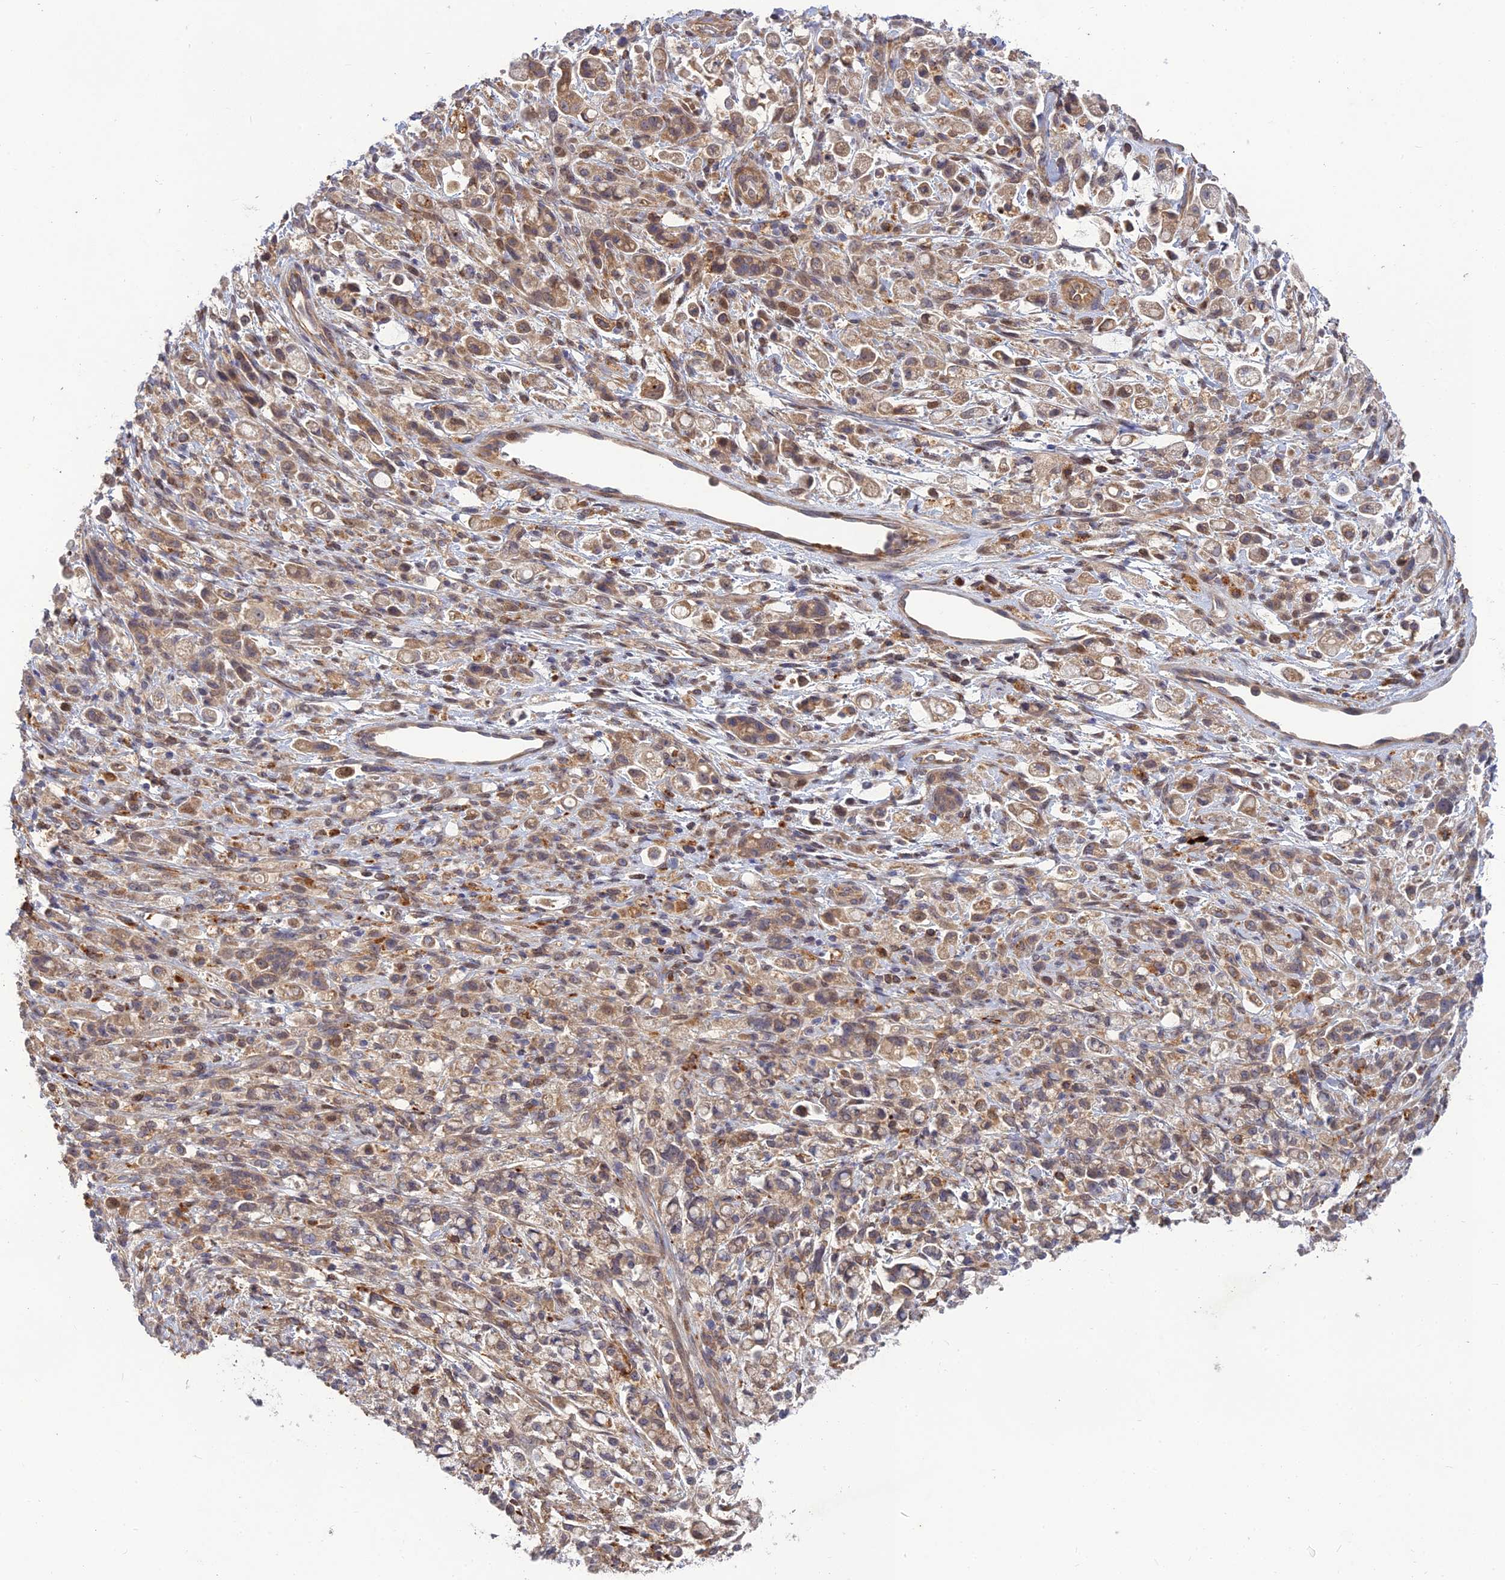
{"staining": {"intensity": "moderate", "quantity": "25%-75%", "location": "cytoplasmic/membranous"}, "tissue": "stomach cancer", "cell_type": "Tumor cells", "image_type": "cancer", "snomed": [{"axis": "morphology", "description": "Adenocarcinoma, NOS"}, {"axis": "topography", "description": "Stomach"}], "caption": "DAB (3,3'-diaminobenzidine) immunohistochemical staining of adenocarcinoma (stomach) shows moderate cytoplasmic/membranous protein positivity in approximately 25%-75% of tumor cells.", "gene": "FAM151B", "patient": {"sex": "female", "age": 60}}